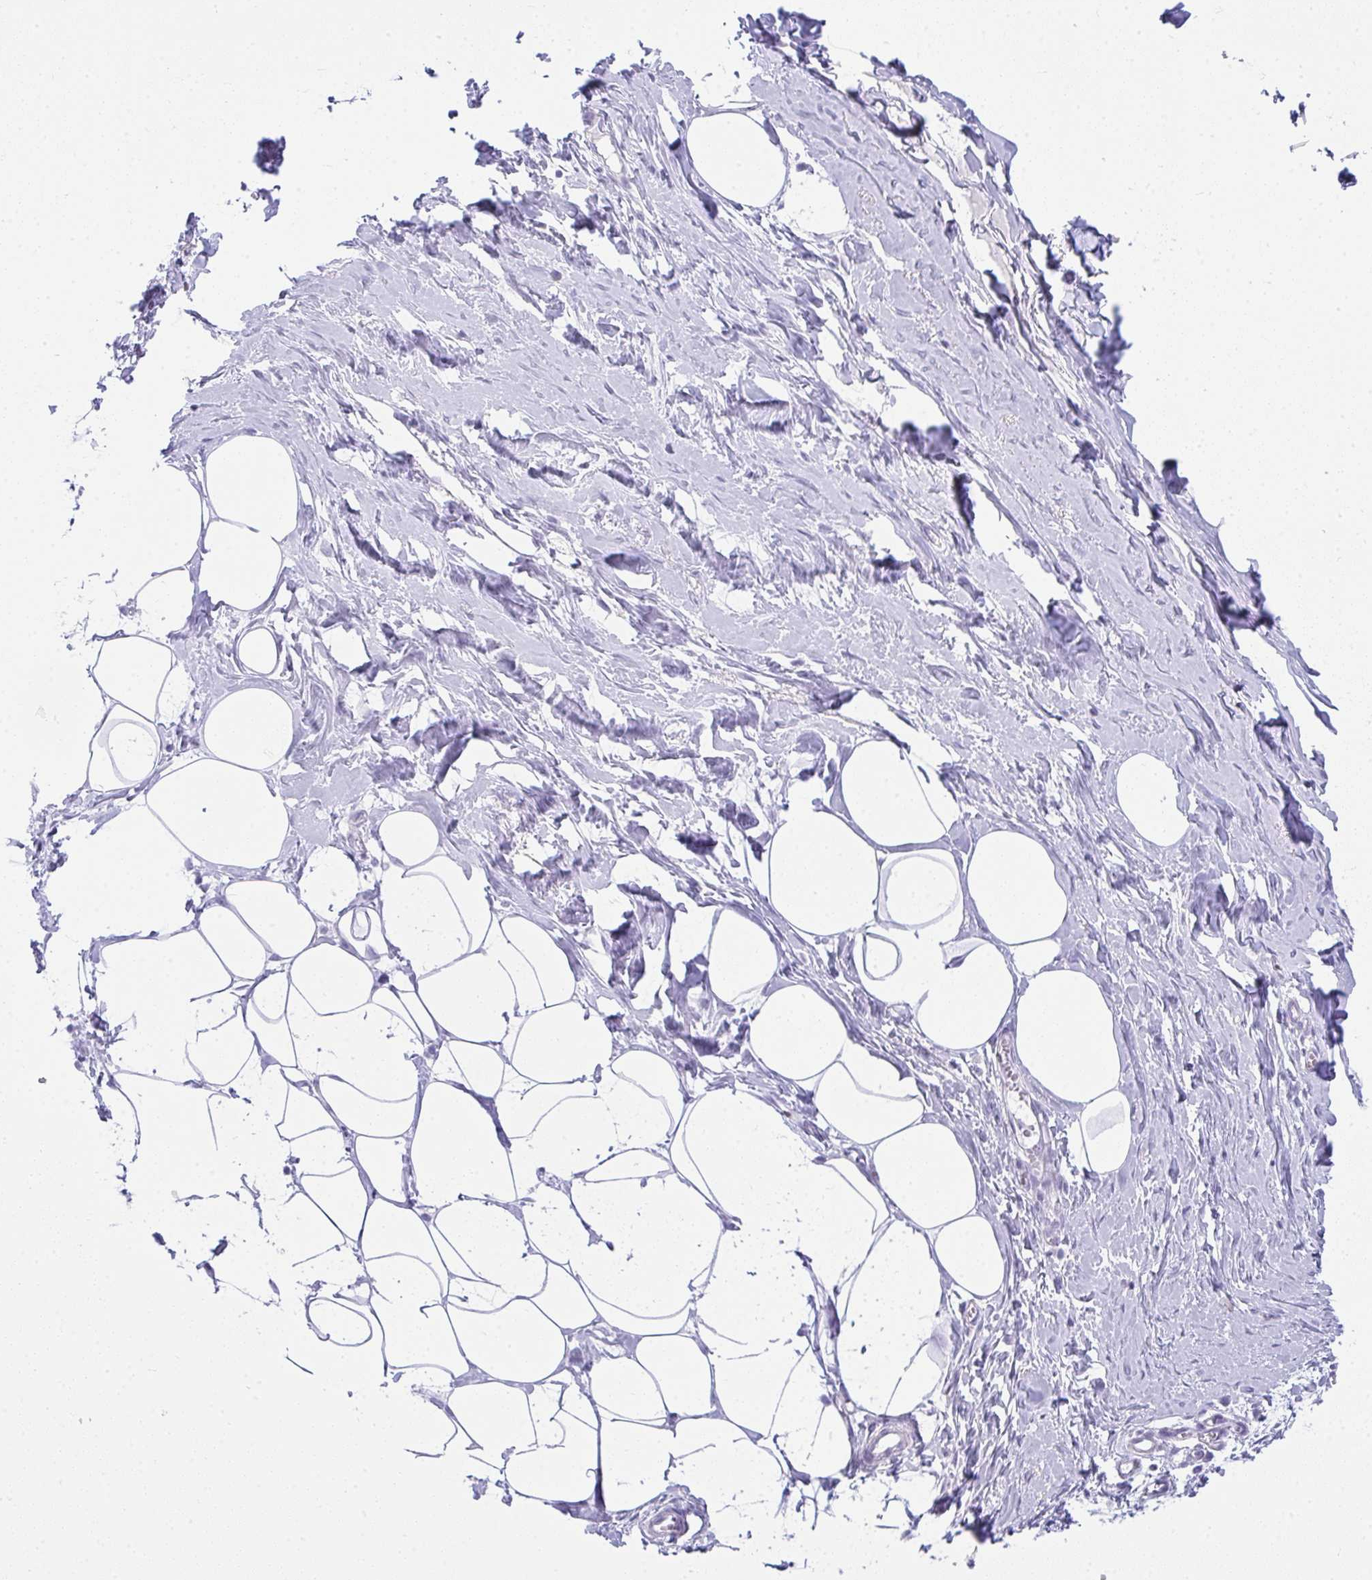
{"staining": {"intensity": "negative", "quantity": "none", "location": "none"}, "tissue": "breast", "cell_type": "Adipocytes", "image_type": "normal", "snomed": [{"axis": "morphology", "description": "Normal tissue, NOS"}, {"axis": "topography", "description": "Breast"}], "caption": "An immunohistochemistry (IHC) micrograph of benign breast is shown. There is no staining in adipocytes of breast.", "gene": "RASL10A", "patient": {"sex": "female", "age": 27}}